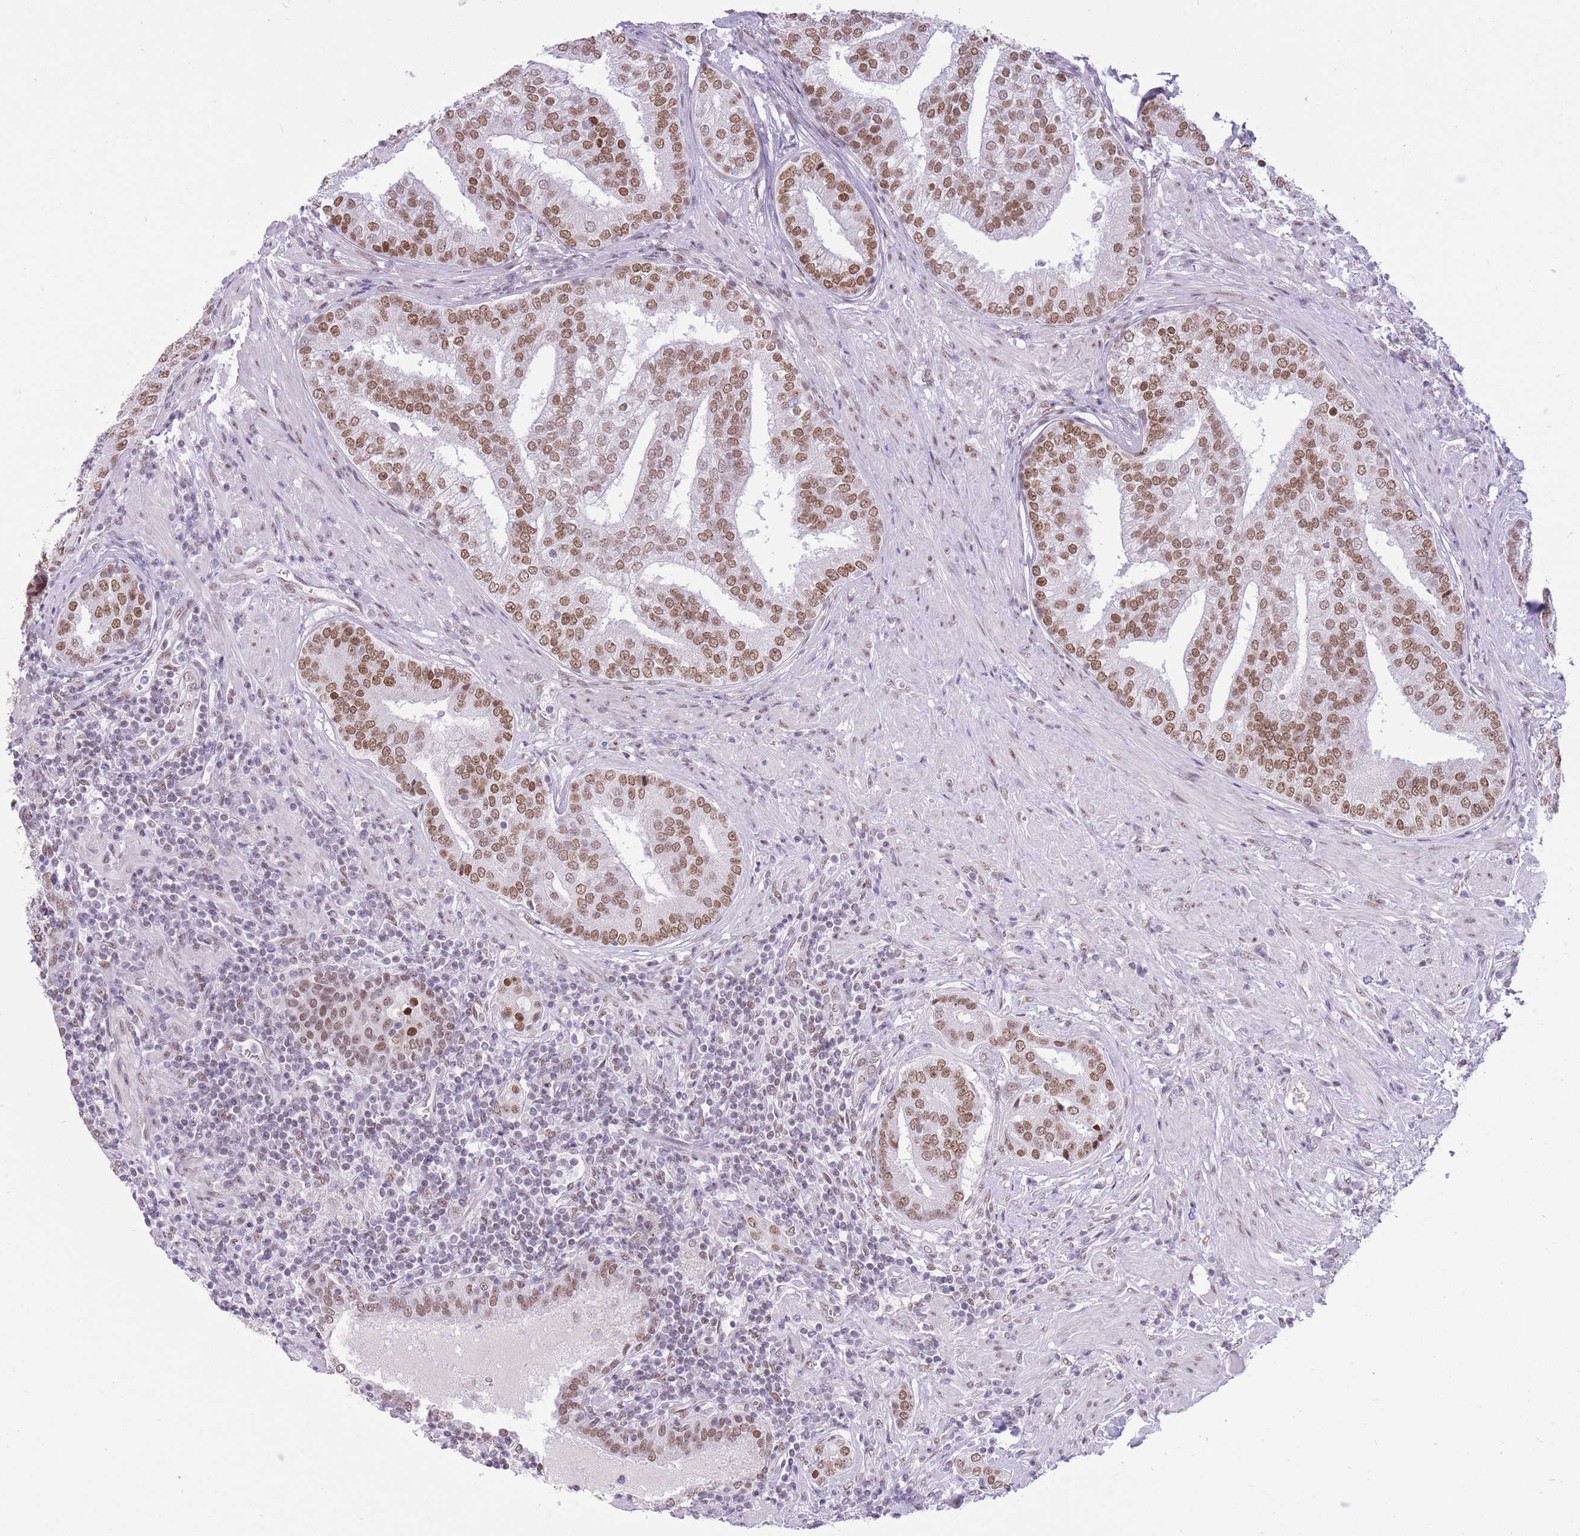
{"staining": {"intensity": "moderate", "quantity": ">75%", "location": "nuclear"}, "tissue": "prostate cancer", "cell_type": "Tumor cells", "image_type": "cancer", "snomed": [{"axis": "morphology", "description": "Adenocarcinoma, High grade"}, {"axis": "topography", "description": "Prostate"}], "caption": "About >75% of tumor cells in prostate cancer (adenocarcinoma (high-grade)) reveal moderate nuclear protein positivity as visualized by brown immunohistochemical staining.", "gene": "ZBED5", "patient": {"sex": "male", "age": 55}}